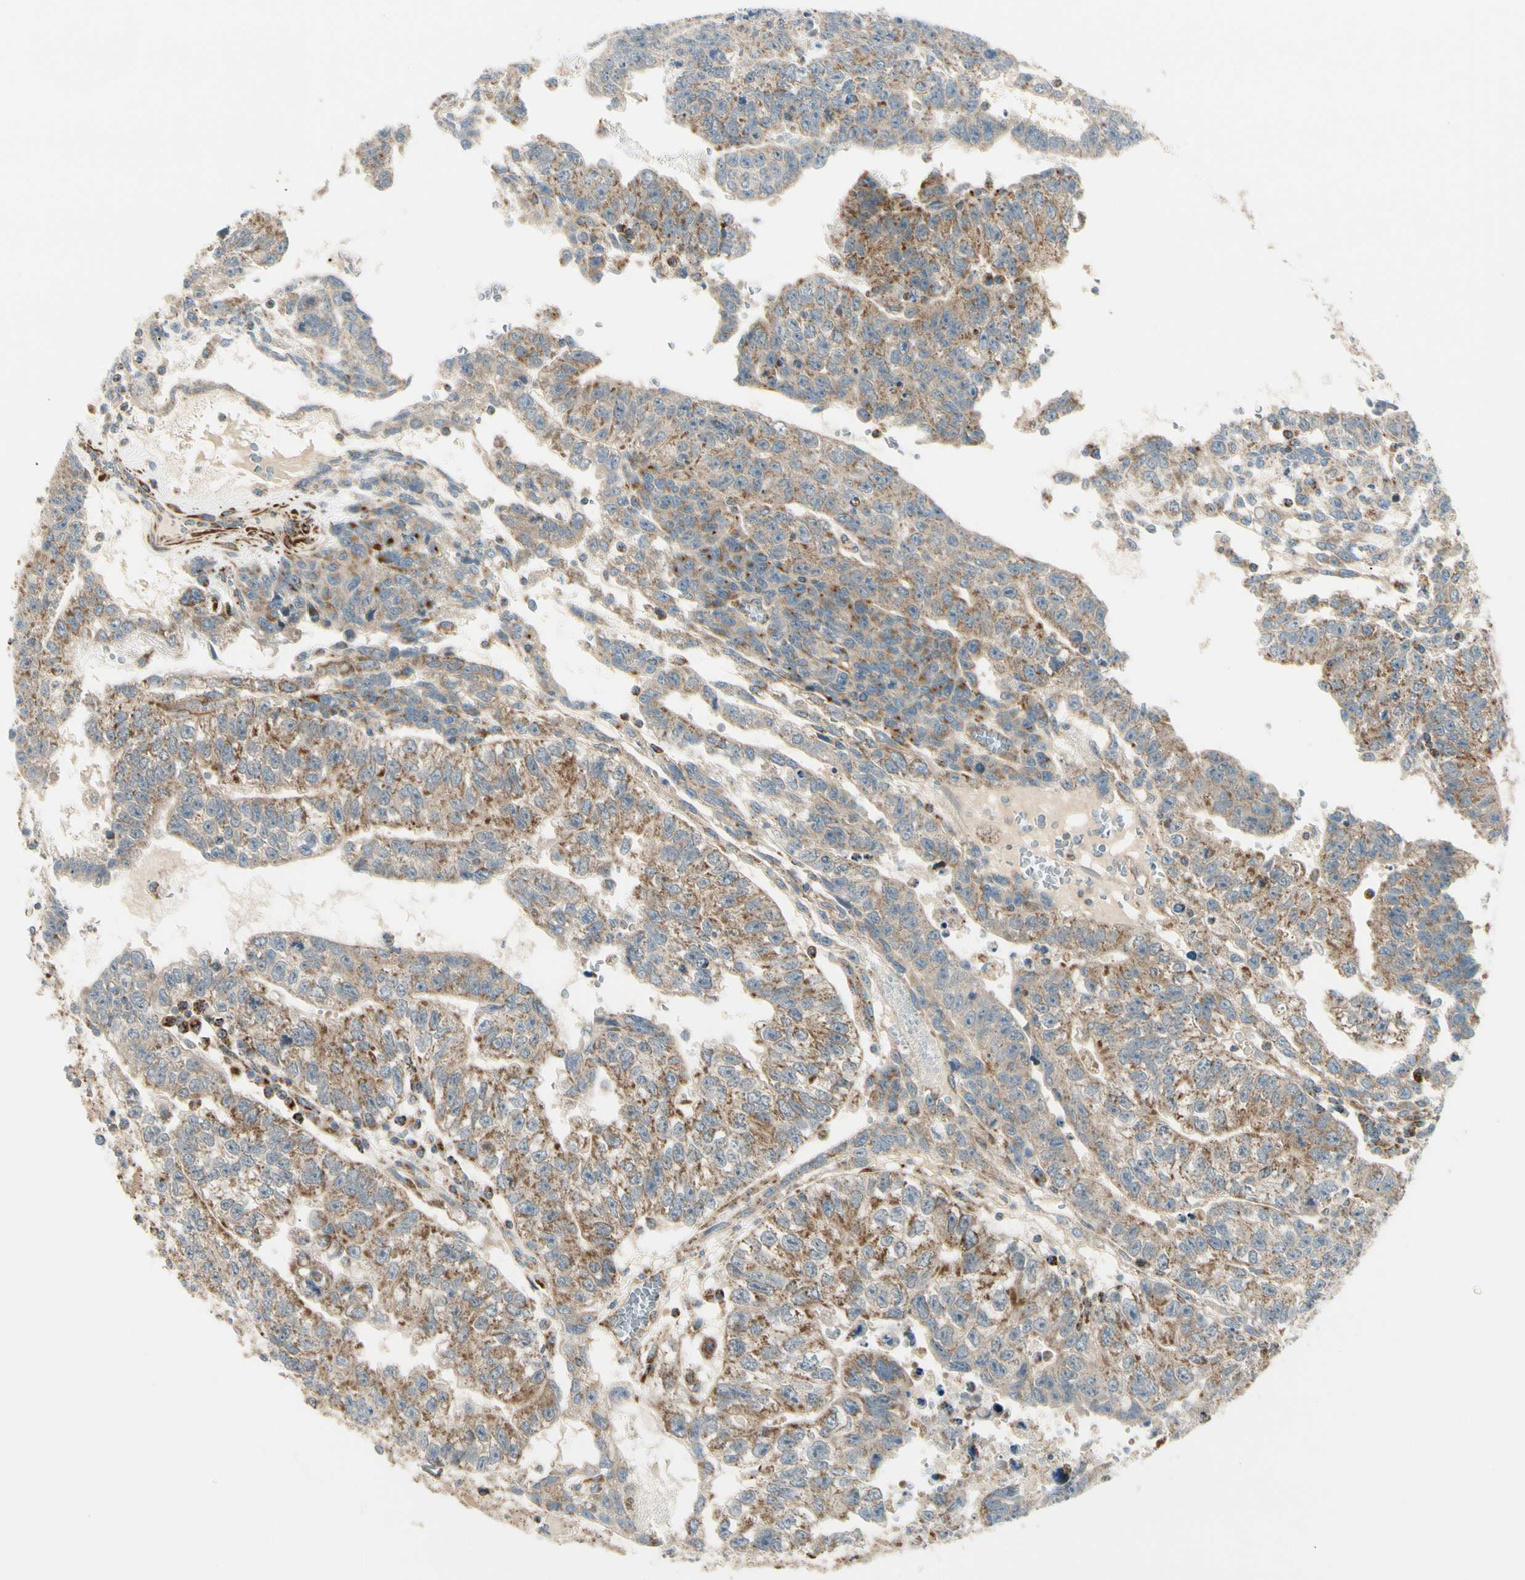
{"staining": {"intensity": "moderate", "quantity": ">75%", "location": "cytoplasmic/membranous"}, "tissue": "testis cancer", "cell_type": "Tumor cells", "image_type": "cancer", "snomed": [{"axis": "morphology", "description": "Seminoma, NOS"}, {"axis": "morphology", "description": "Carcinoma, Embryonal, NOS"}, {"axis": "topography", "description": "Testis"}], "caption": "Testis cancer was stained to show a protein in brown. There is medium levels of moderate cytoplasmic/membranous positivity in approximately >75% of tumor cells. Nuclei are stained in blue.", "gene": "TBC1D10A", "patient": {"sex": "male", "age": 52}}